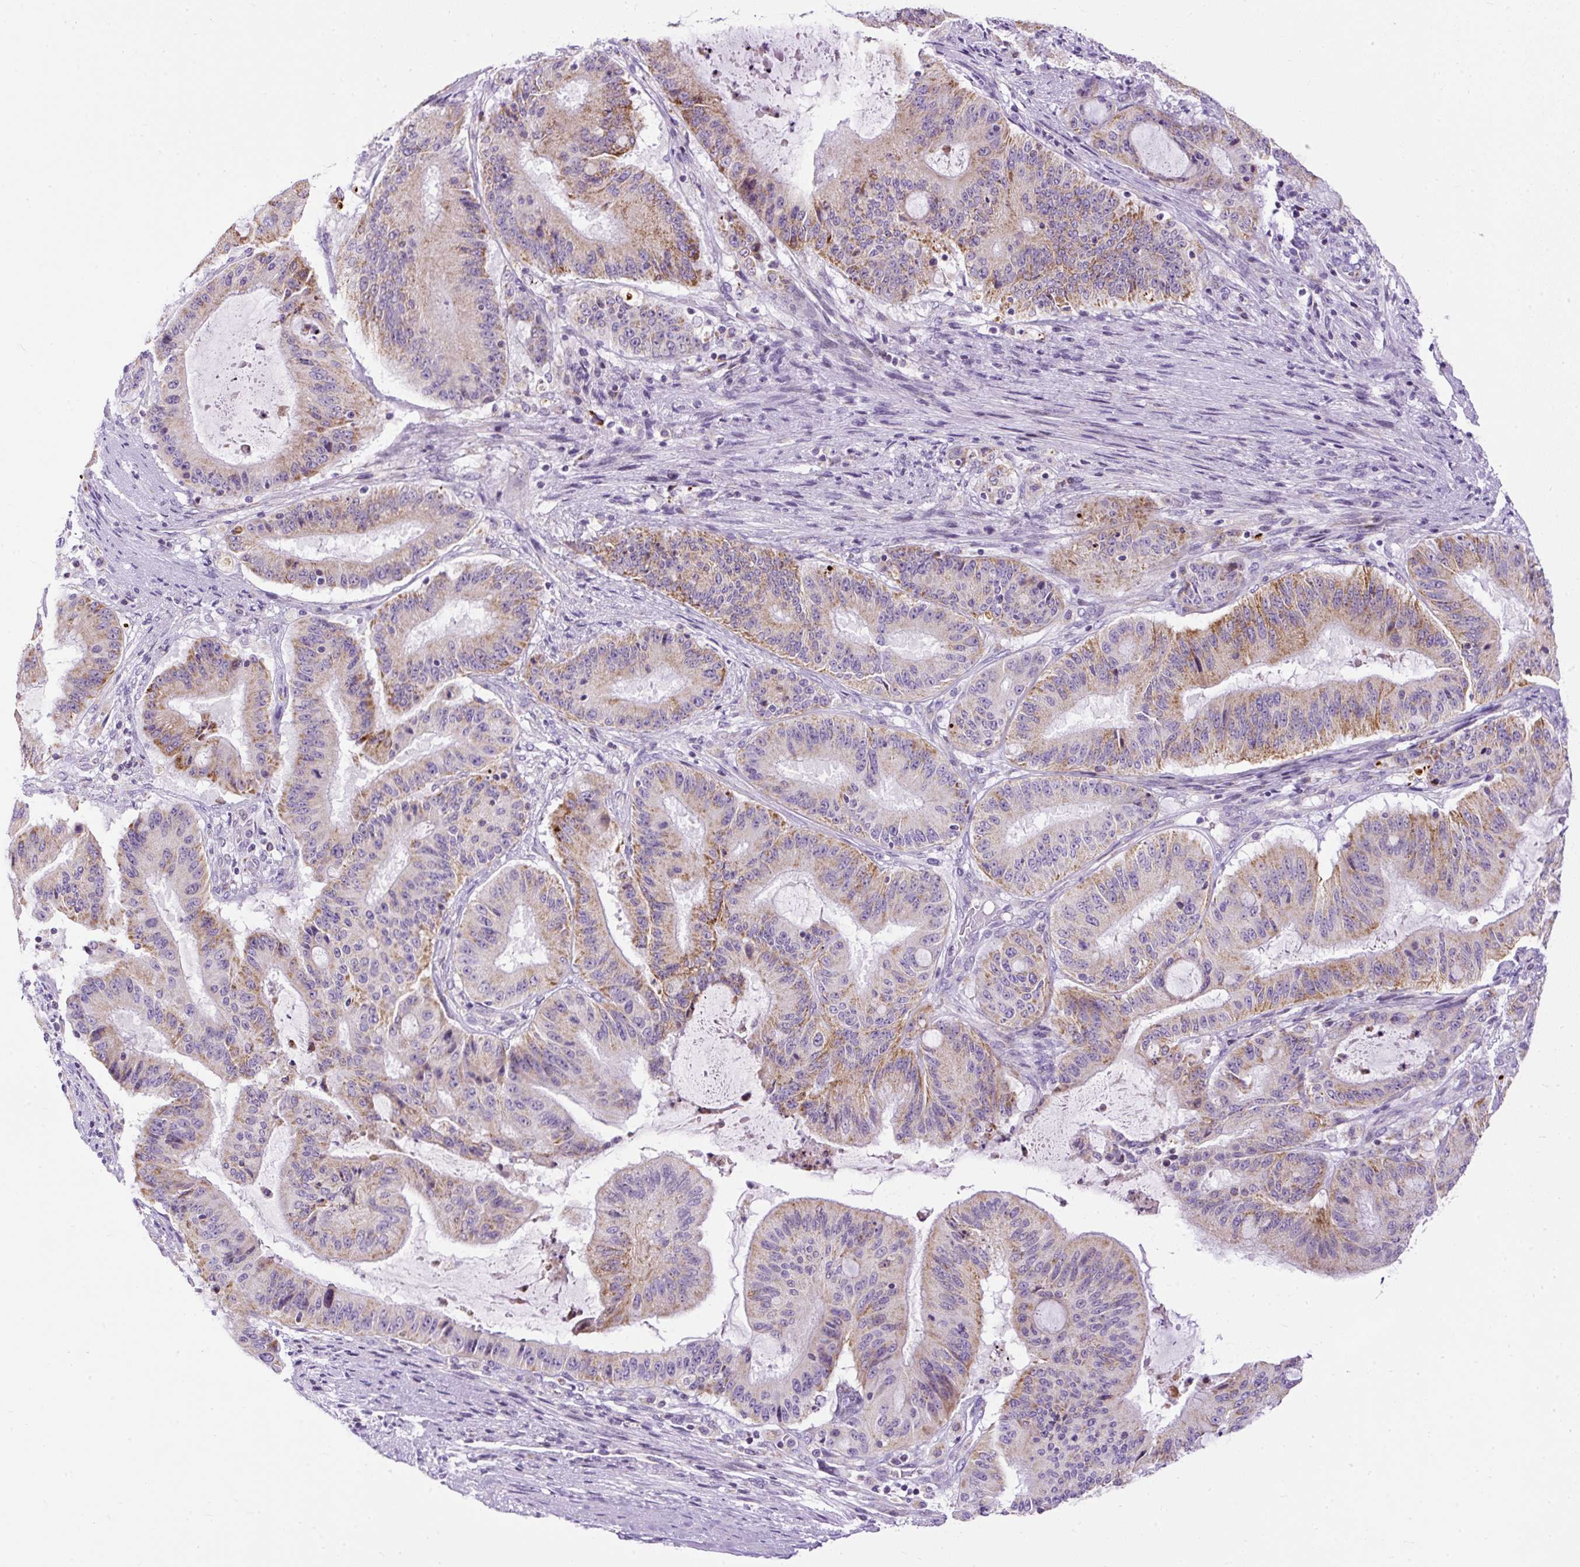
{"staining": {"intensity": "moderate", "quantity": "25%-75%", "location": "cytoplasmic/membranous"}, "tissue": "liver cancer", "cell_type": "Tumor cells", "image_type": "cancer", "snomed": [{"axis": "morphology", "description": "Normal tissue, NOS"}, {"axis": "morphology", "description": "Cholangiocarcinoma"}, {"axis": "topography", "description": "Liver"}, {"axis": "topography", "description": "Peripheral nerve tissue"}], "caption": "High-power microscopy captured an IHC micrograph of liver cholangiocarcinoma, revealing moderate cytoplasmic/membranous expression in about 25%-75% of tumor cells.", "gene": "FMC1", "patient": {"sex": "female", "age": 73}}